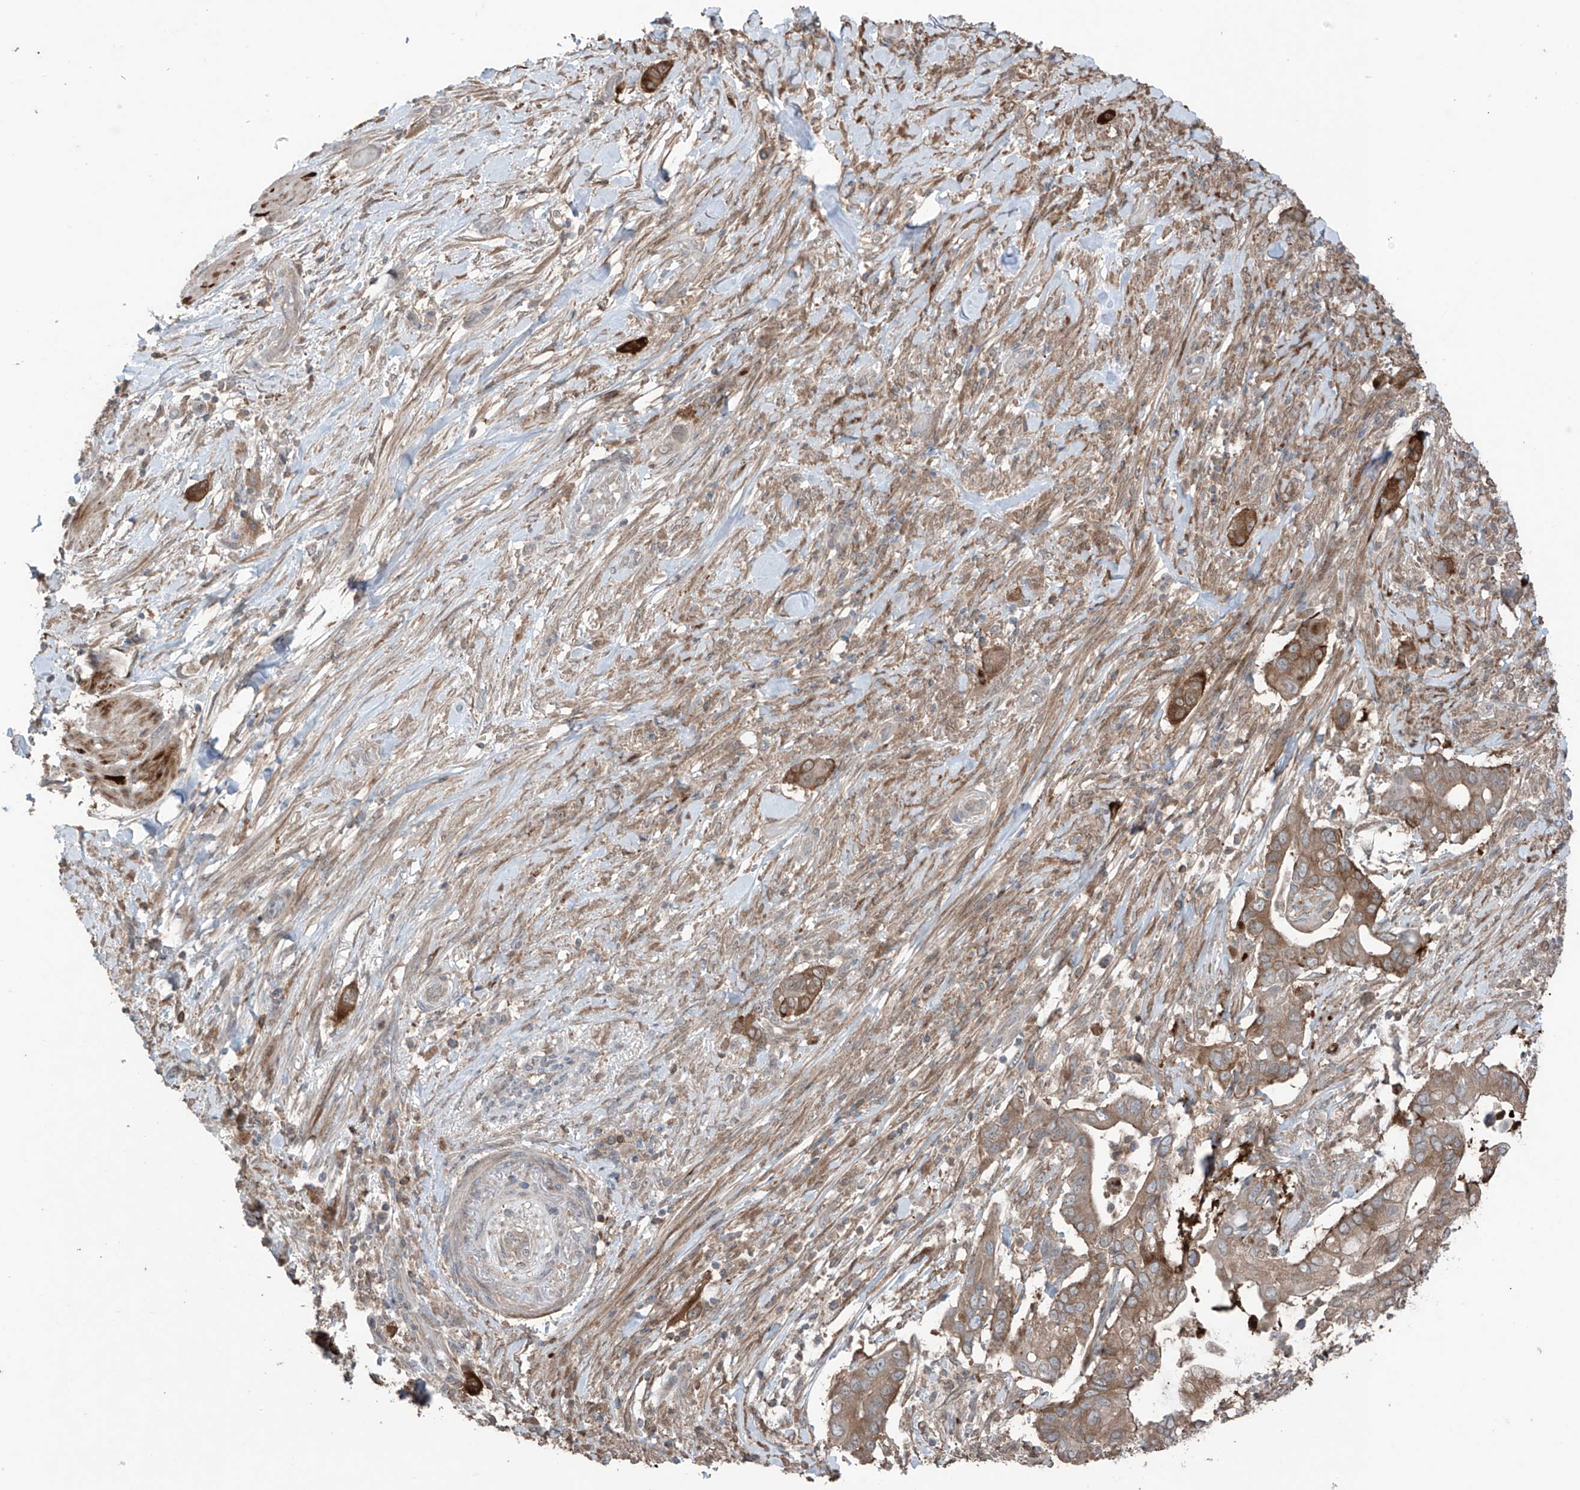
{"staining": {"intensity": "moderate", "quantity": ">75%", "location": "cytoplasmic/membranous"}, "tissue": "pancreatic cancer", "cell_type": "Tumor cells", "image_type": "cancer", "snomed": [{"axis": "morphology", "description": "Adenocarcinoma, NOS"}, {"axis": "topography", "description": "Pancreas"}], "caption": "The micrograph exhibits staining of pancreatic cancer (adenocarcinoma), revealing moderate cytoplasmic/membranous protein staining (brown color) within tumor cells.", "gene": "SAMD3", "patient": {"sex": "male", "age": 68}}